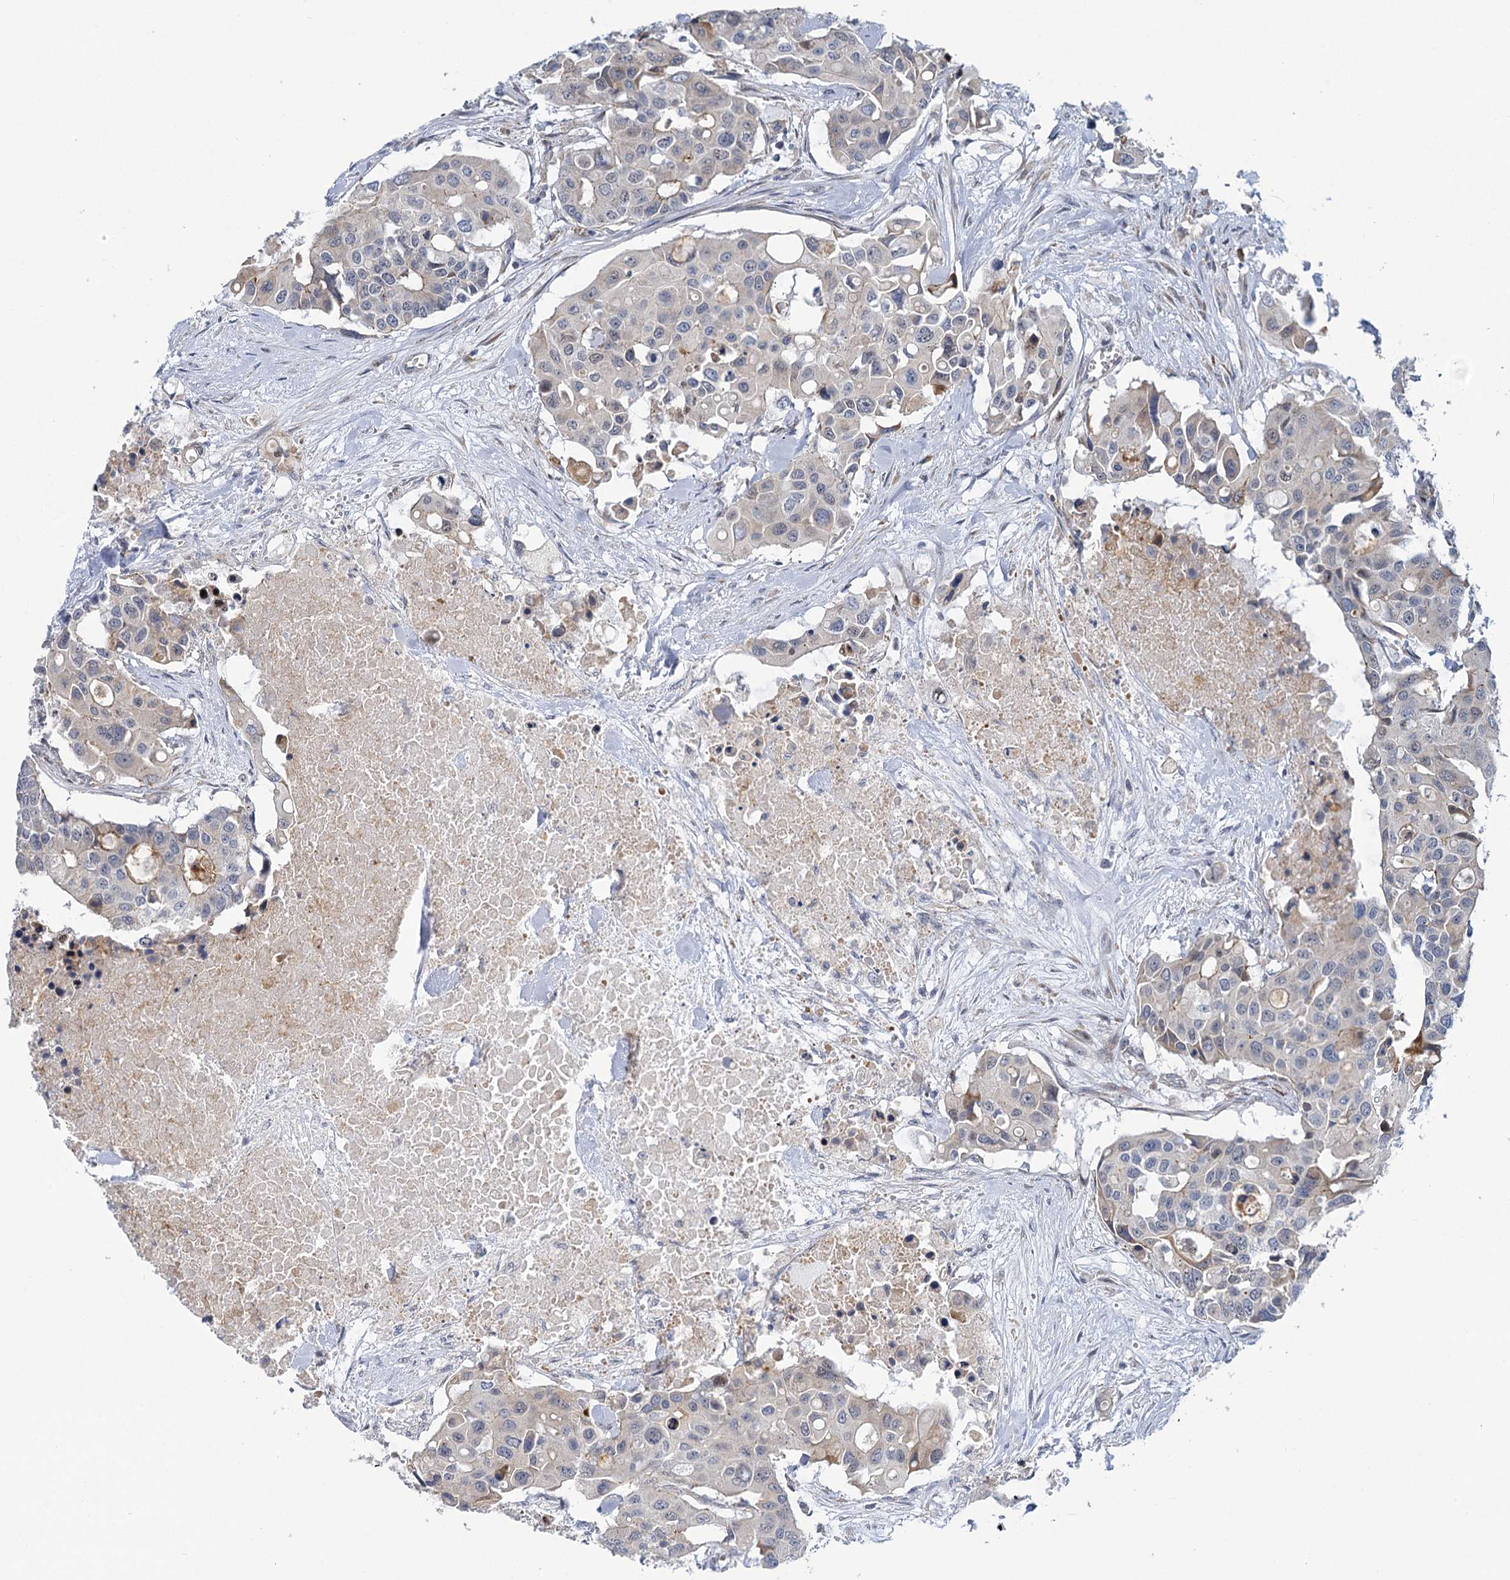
{"staining": {"intensity": "negative", "quantity": "none", "location": "none"}, "tissue": "colorectal cancer", "cell_type": "Tumor cells", "image_type": "cancer", "snomed": [{"axis": "morphology", "description": "Adenocarcinoma, NOS"}, {"axis": "topography", "description": "Colon"}], "caption": "This histopathology image is of colorectal cancer (adenocarcinoma) stained with IHC to label a protein in brown with the nuclei are counter-stained blue. There is no staining in tumor cells.", "gene": "MBLAC2", "patient": {"sex": "male", "age": 77}}